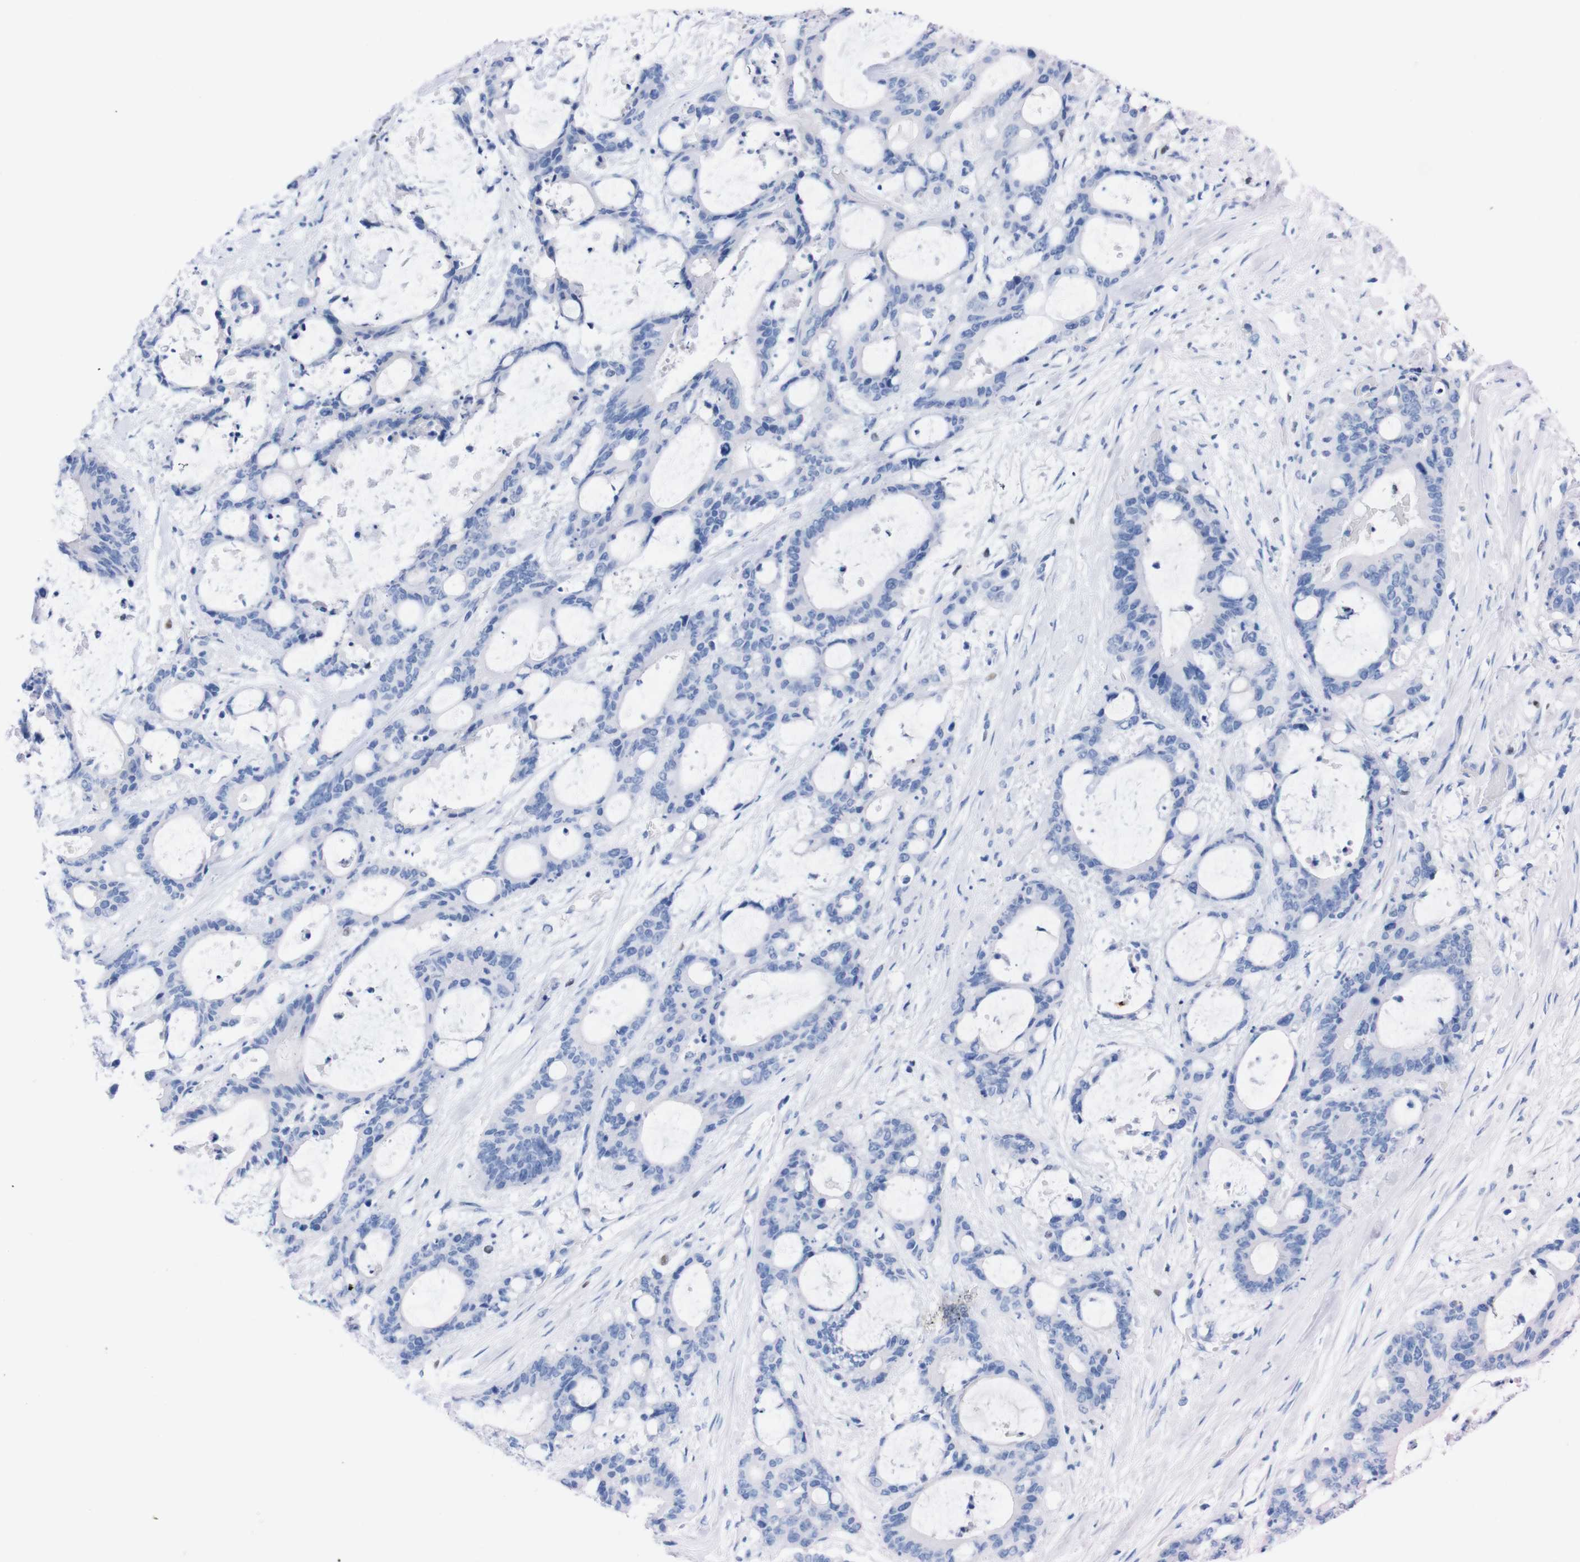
{"staining": {"intensity": "negative", "quantity": "none", "location": "none"}, "tissue": "liver cancer", "cell_type": "Tumor cells", "image_type": "cancer", "snomed": [{"axis": "morphology", "description": "Cholangiocarcinoma"}, {"axis": "topography", "description": "Liver"}], "caption": "DAB (3,3'-diaminobenzidine) immunohistochemical staining of liver cholangiocarcinoma demonstrates no significant staining in tumor cells.", "gene": "P2RY12", "patient": {"sex": "female", "age": 73}}